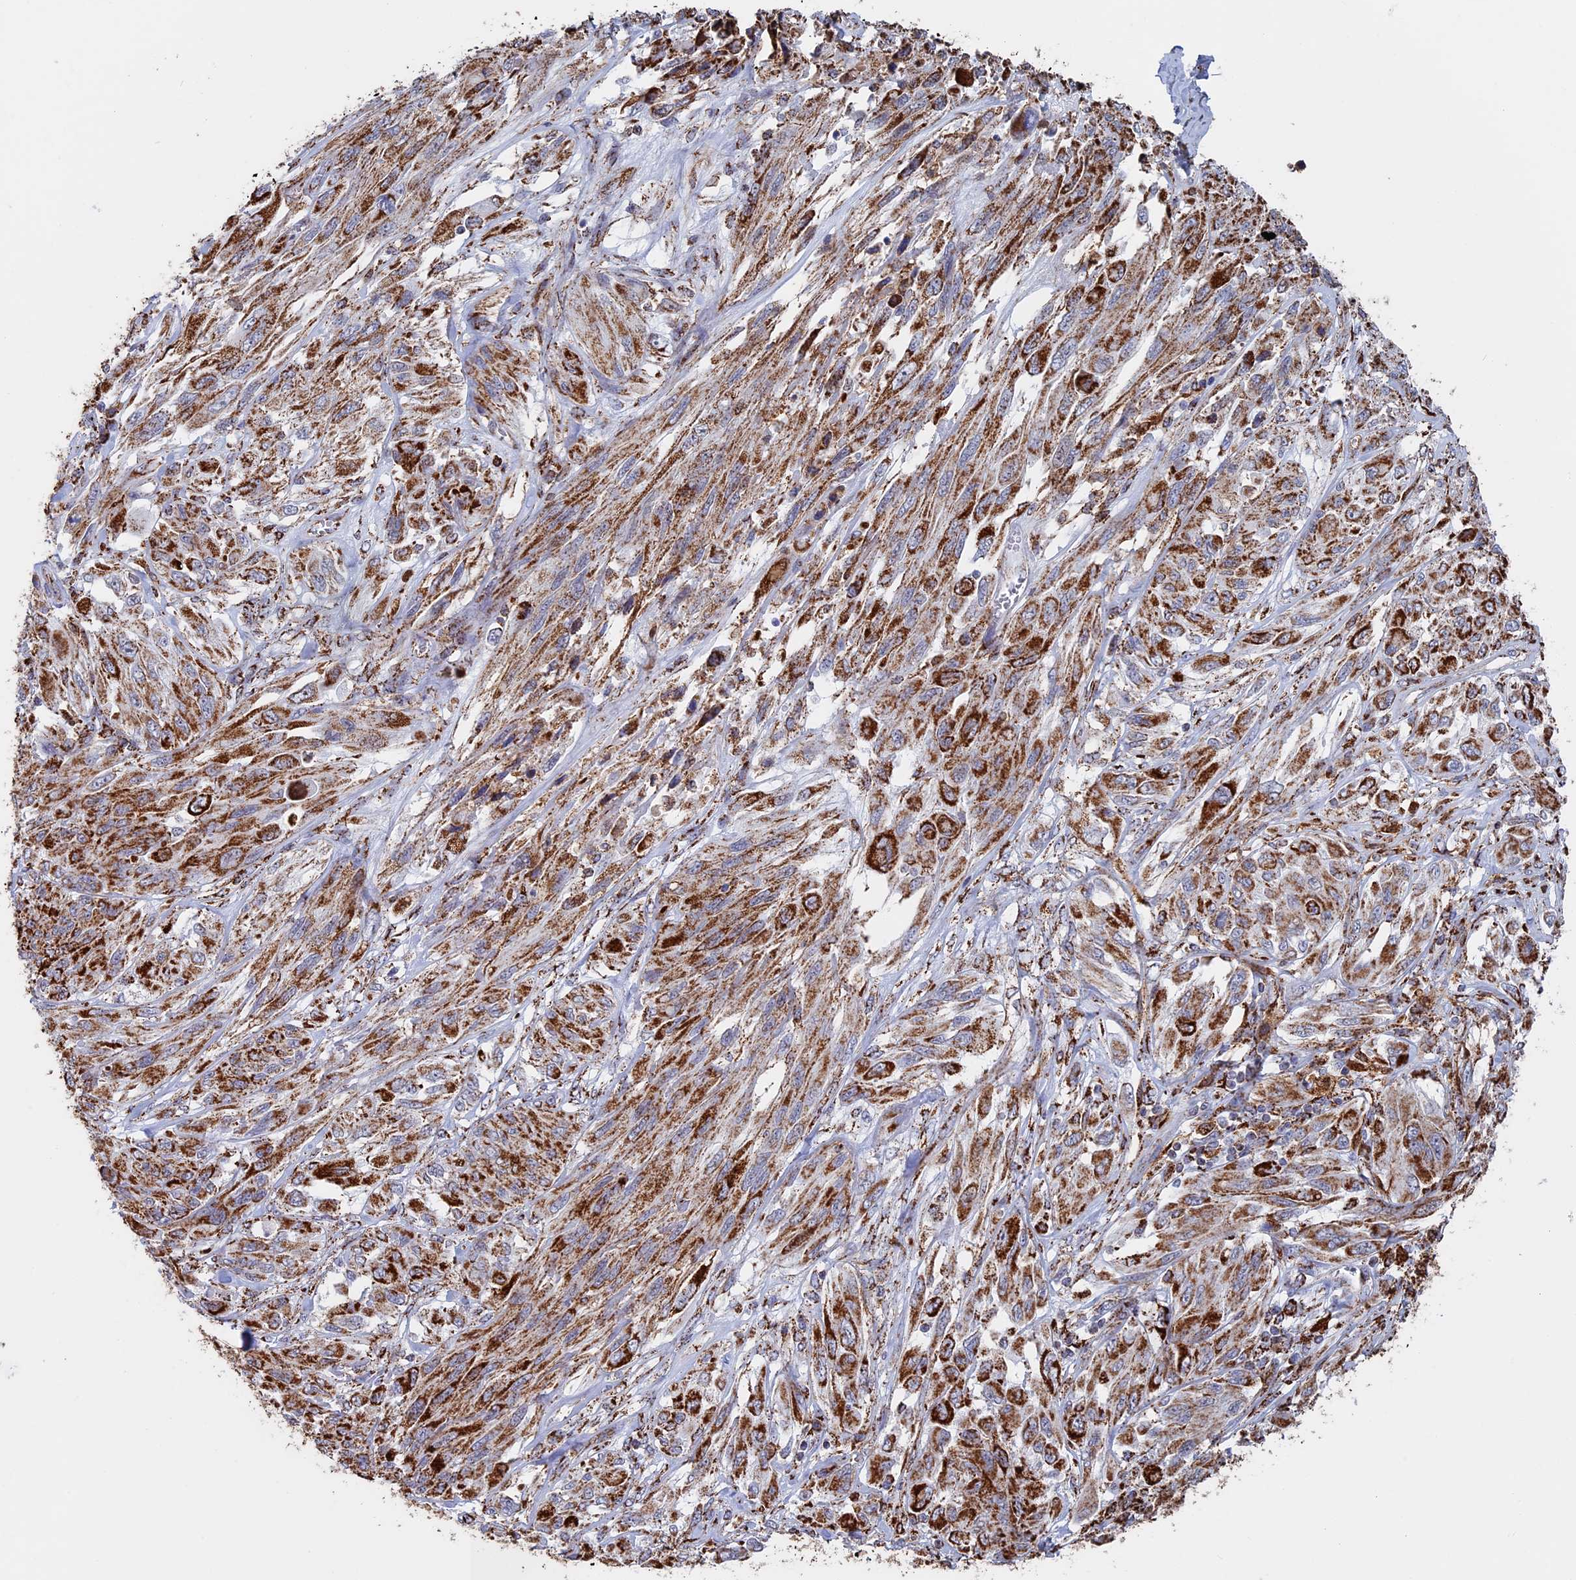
{"staining": {"intensity": "moderate", "quantity": ">75%", "location": "cytoplasmic/membranous"}, "tissue": "melanoma", "cell_type": "Tumor cells", "image_type": "cancer", "snomed": [{"axis": "morphology", "description": "Malignant melanoma, NOS"}, {"axis": "topography", "description": "Skin"}], "caption": "Immunohistochemistry image of malignant melanoma stained for a protein (brown), which demonstrates medium levels of moderate cytoplasmic/membranous expression in about >75% of tumor cells.", "gene": "SEC24D", "patient": {"sex": "female", "age": 91}}